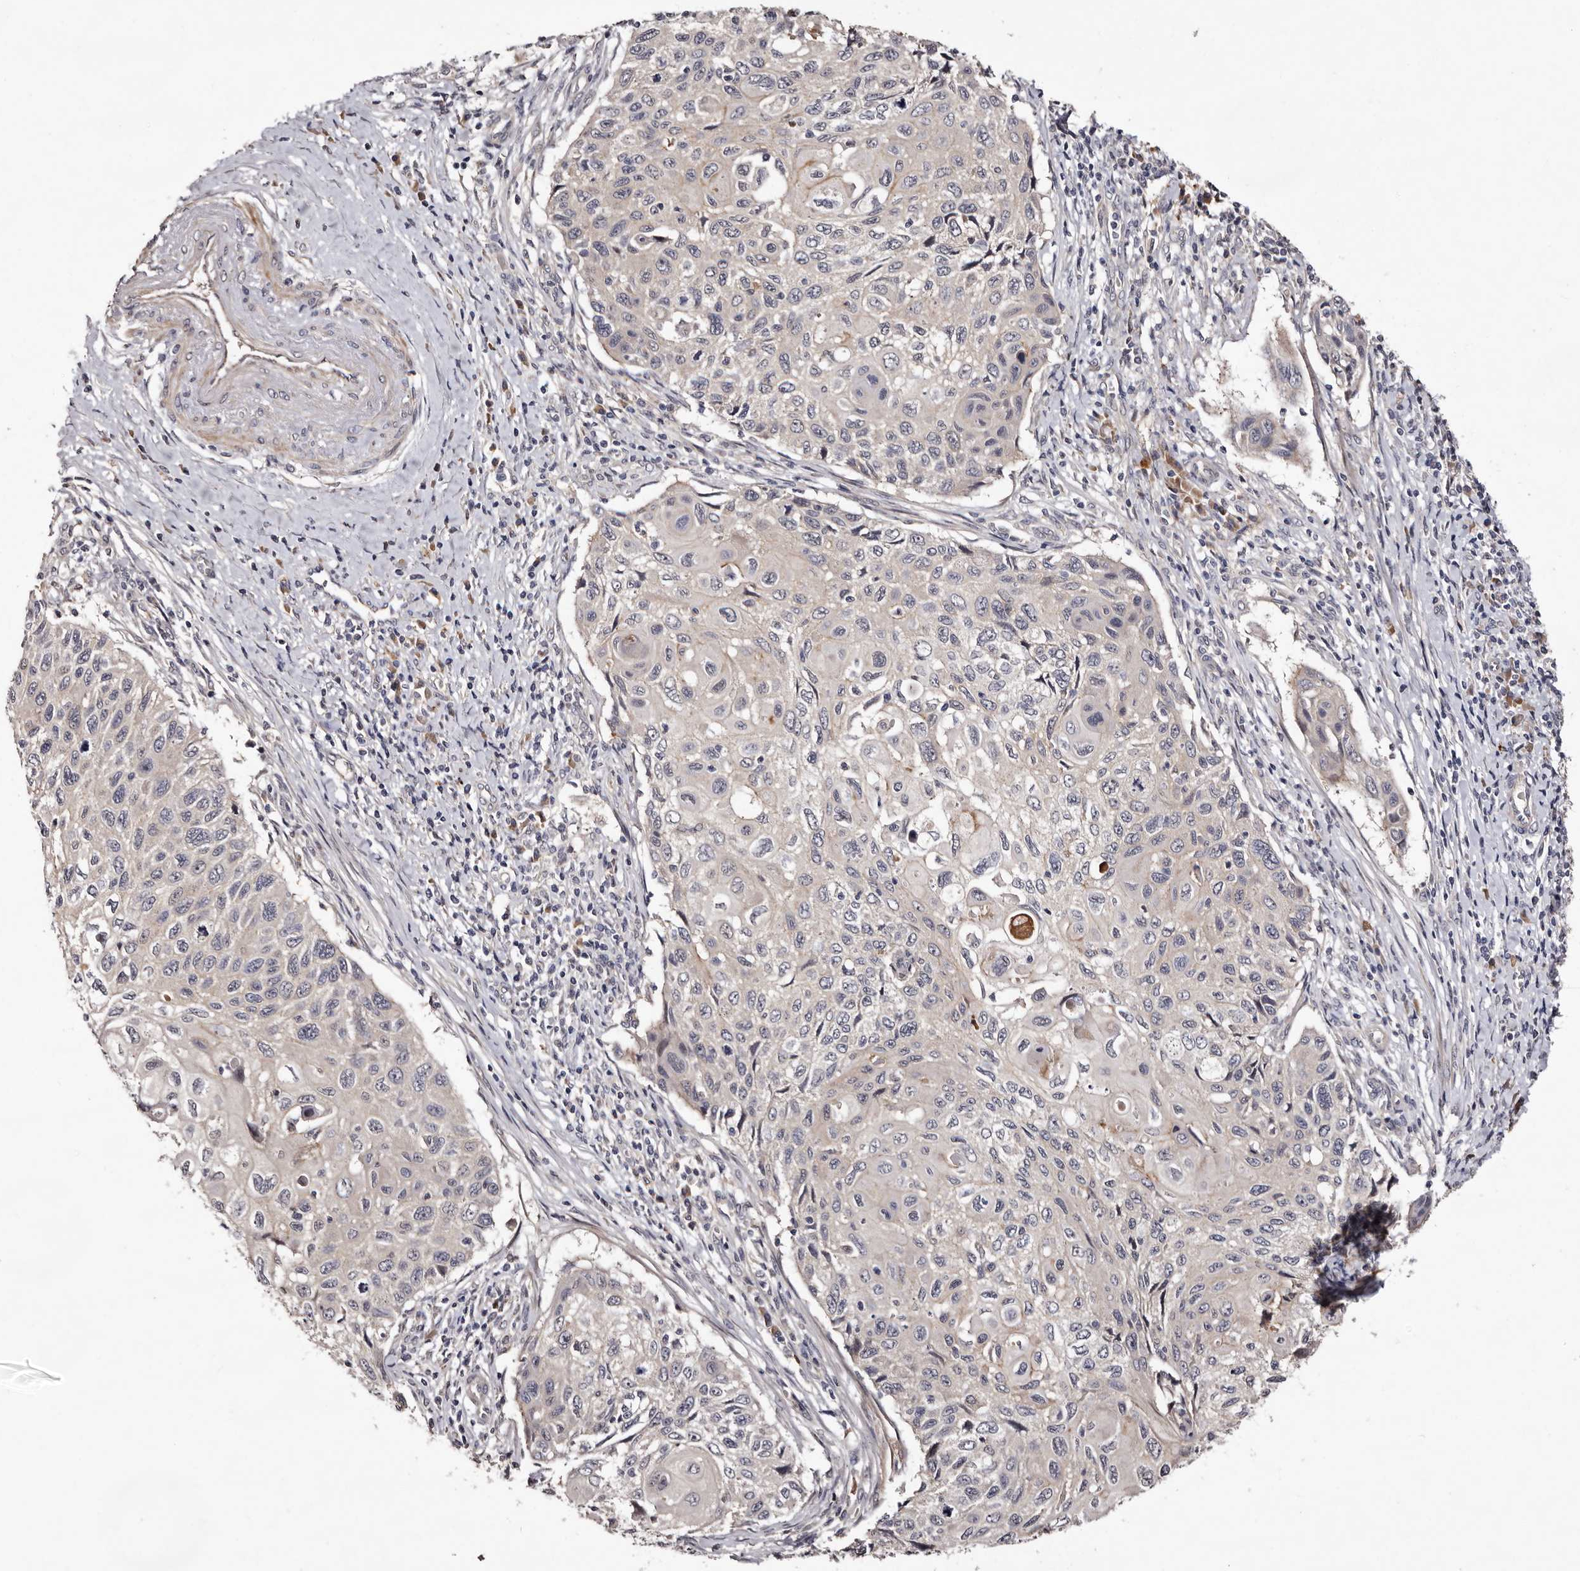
{"staining": {"intensity": "negative", "quantity": "none", "location": "none"}, "tissue": "cervical cancer", "cell_type": "Tumor cells", "image_type": "cancer", "snomed": [{"axis": "morphology", "description": "Squamous cell carcinoma, NOS"}, {"axis": "topography", "description": "Cervix"}], "caption": "An image of human cervical squamous cell carcinoma is negative for staining in tumor cells.", "gene": "LANCL2", "patient": {"sex": "female", "age": 70}}